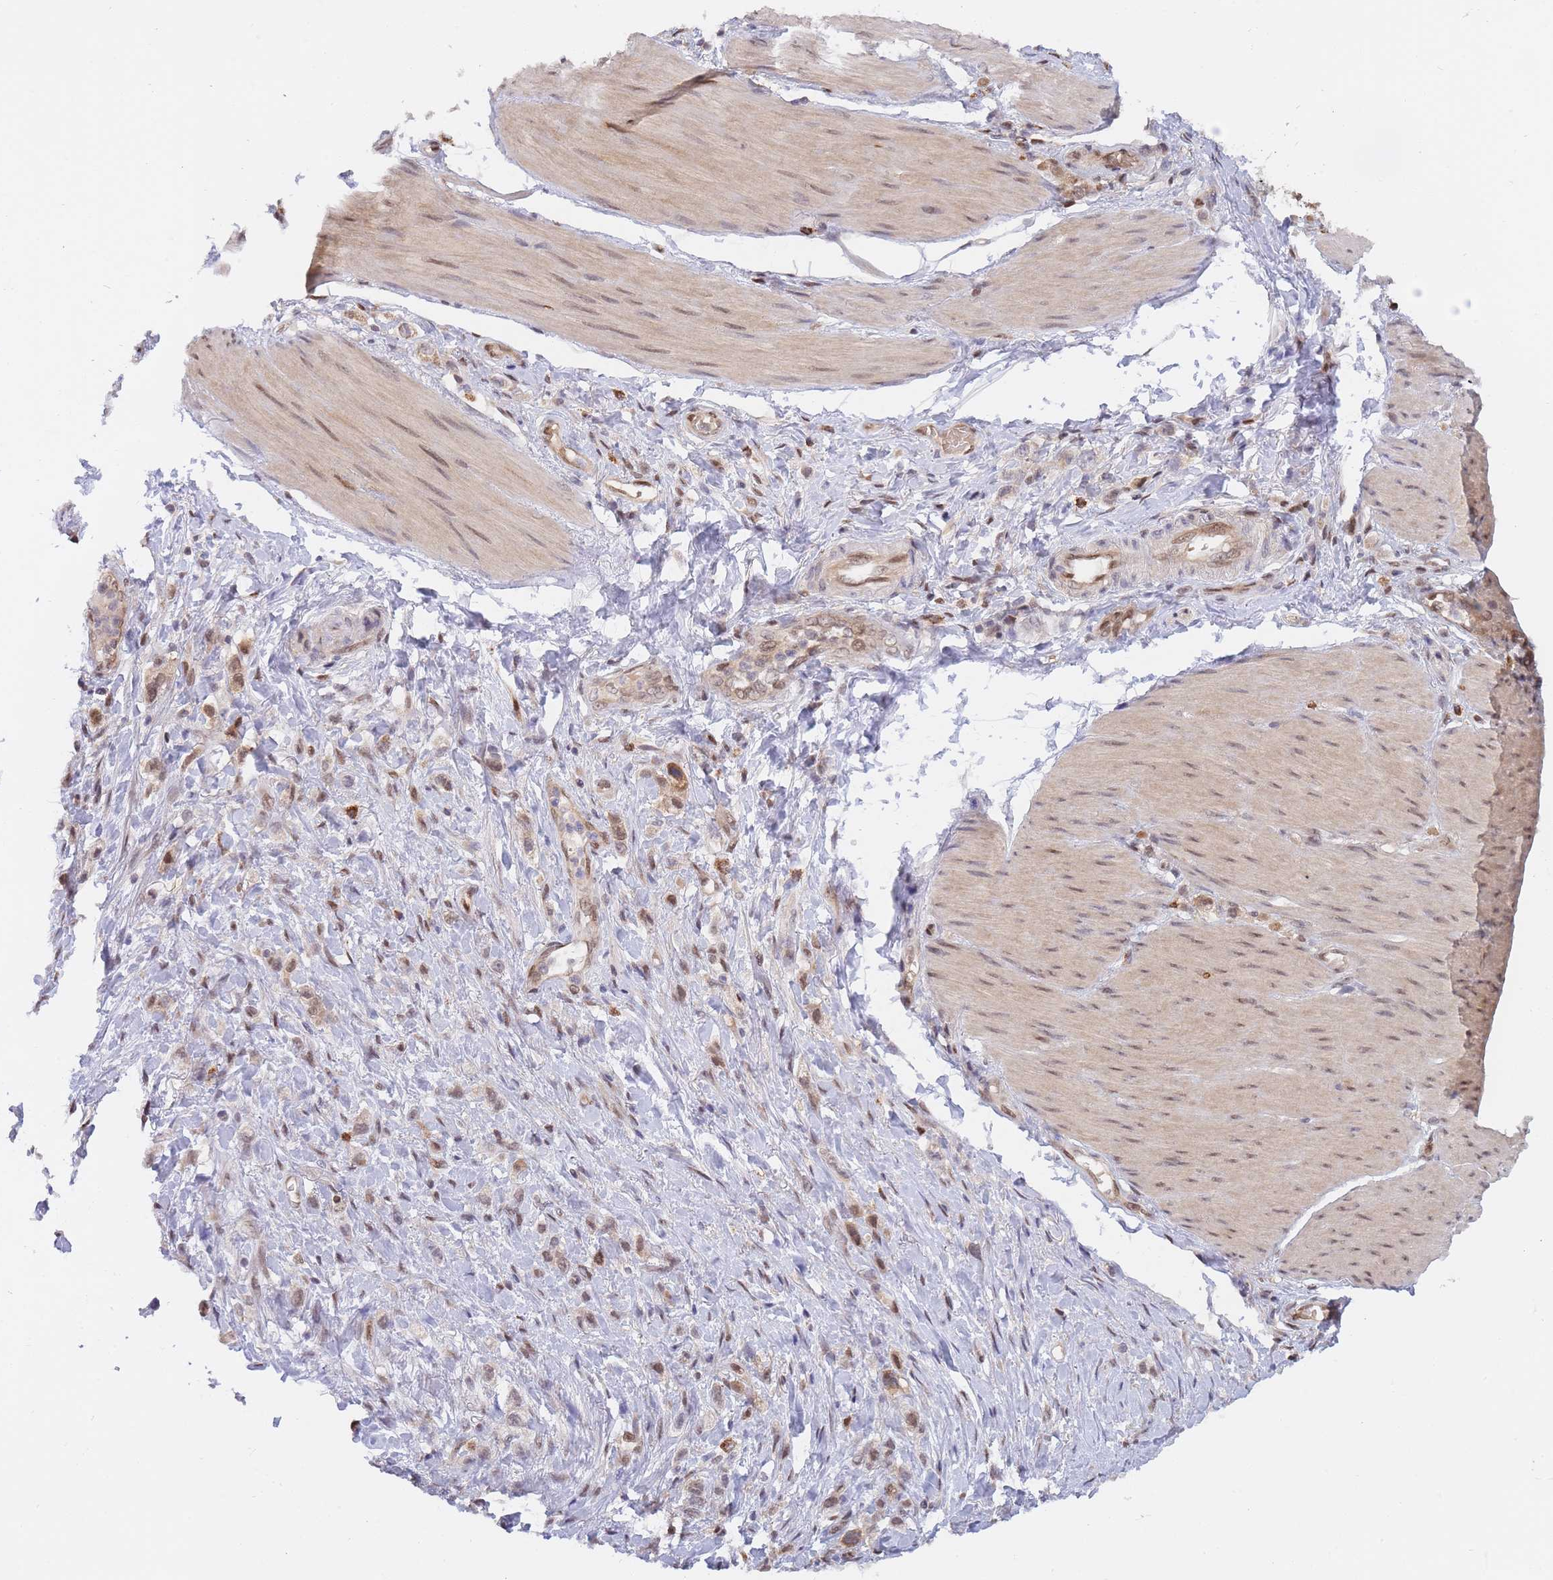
{"staining": {"intensity": "weak", "quantity": "25%-75%", "location": "cytoplasmic/membranous,nuclear"}, "tissue": "stomach cancer", "cell_type": "Tumor cells", "image_type": "cancer", "snomed": [{"axis": "morphology", "description": "Adenocarcinoma, NOS"}, {"axis": "topography", "description": "Stomach"}], "caption": "This is a photomicrograph of immunohistochemistry (IHC) staining of stomach cancer (adenocarcinoma), which shows weak expression in the cytoplasmic/membranous and nuclear of tumor cells.", "gene": "NSFL1C", "patient": {"sex": "female", "age": 65}}